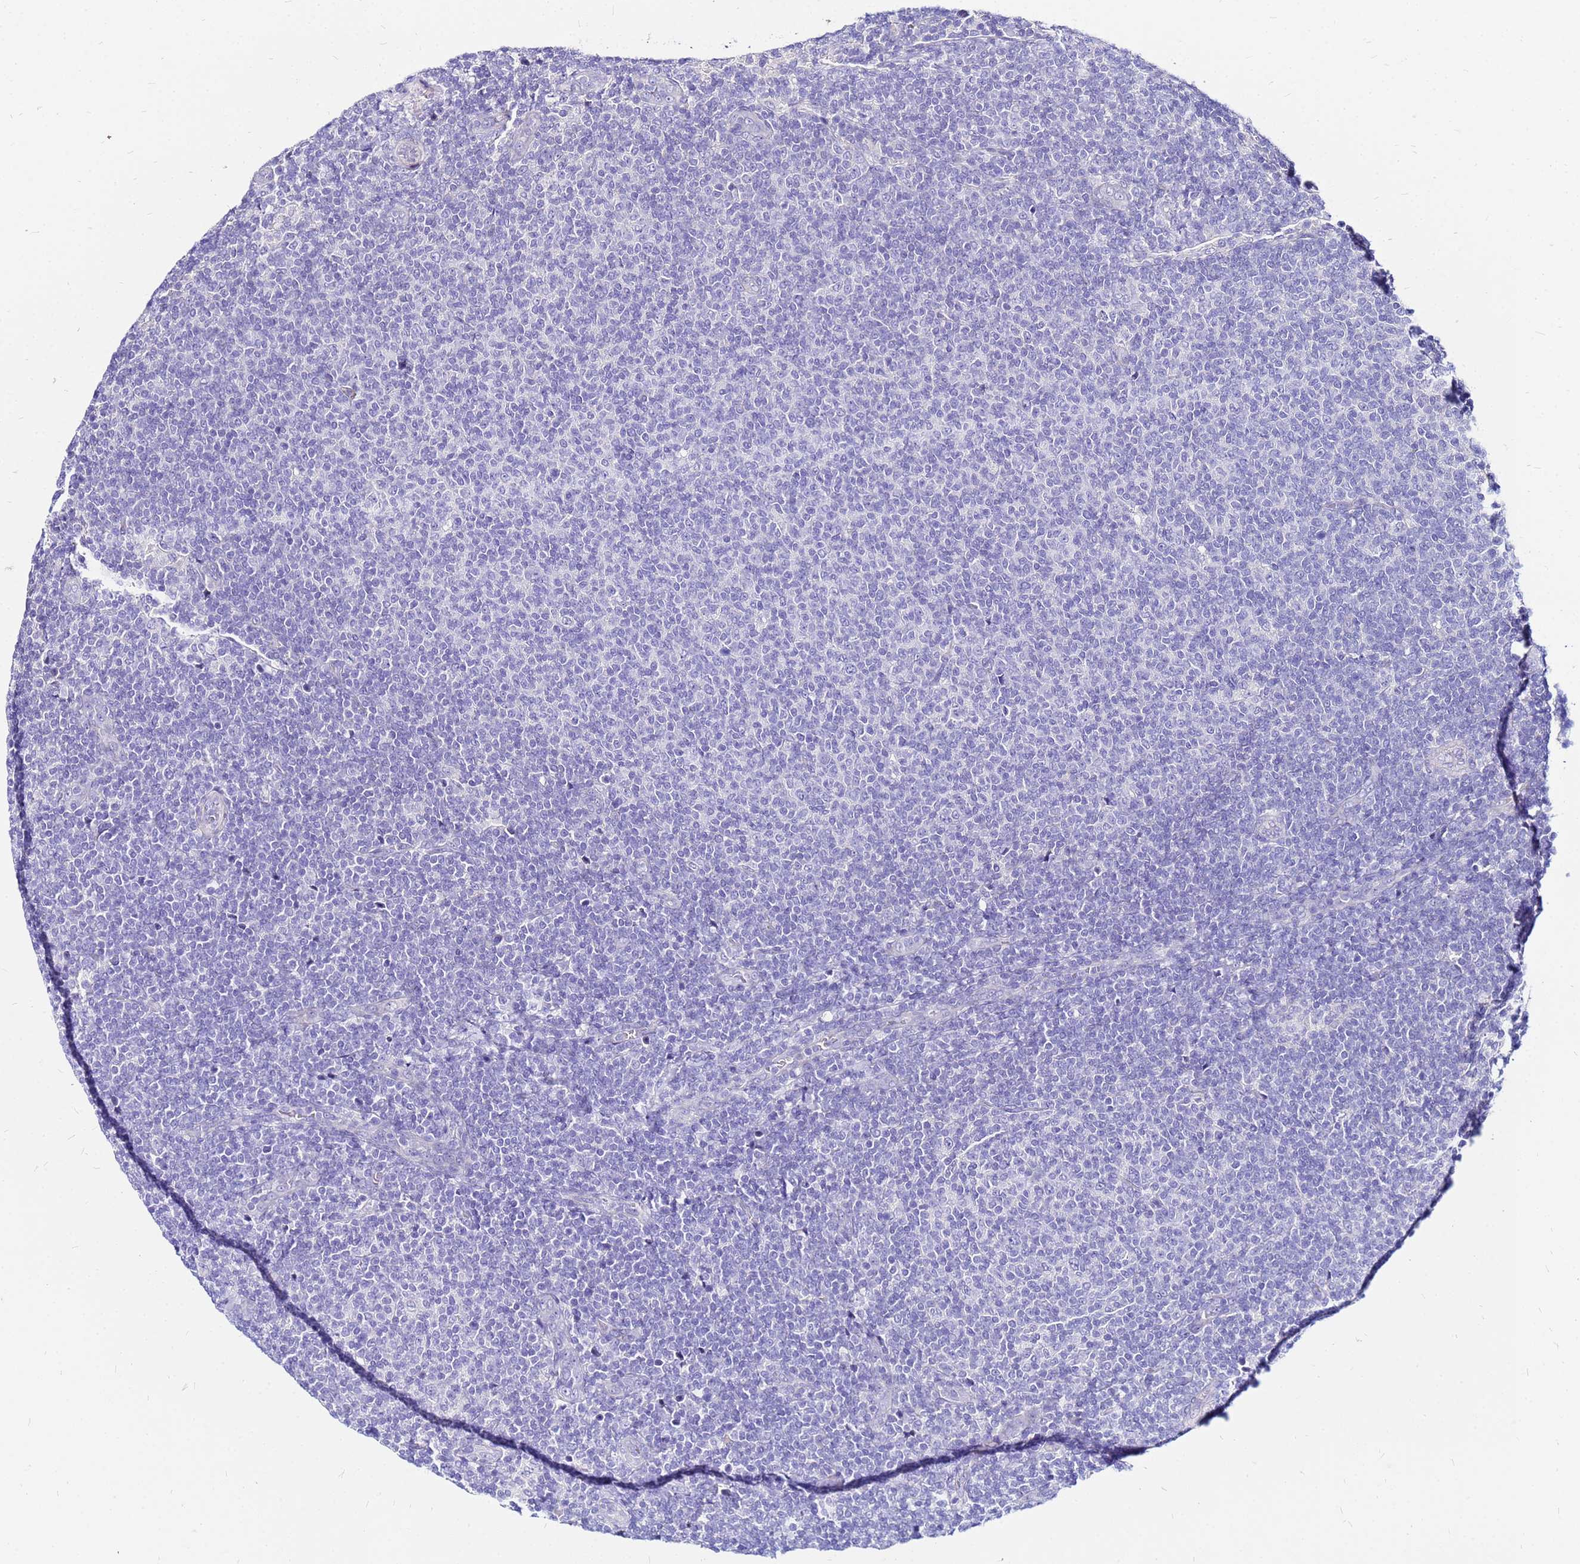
{"staining": {"intensity": "negative", "quantity": "none", "location": "none"}, "tissue": "lymphoma", "cell_type": "Tumor cells", "image_type": "cancer", "snomed": [{"axis": "morphology", "description": "Malignant lymphoma, non-Hodgkin's type, Low grade"}, {"axis": "topography", "description": "Lymph node"}], "caption": "This is an immunohistochemistry (IHC) histopathology image of human malignant lymphoma, non-Hodgkin's type (low-grade). There is no expression in tumor cells.", "gene": "ARHGEF5", "patient": {"sex": "male", "age": 66}}